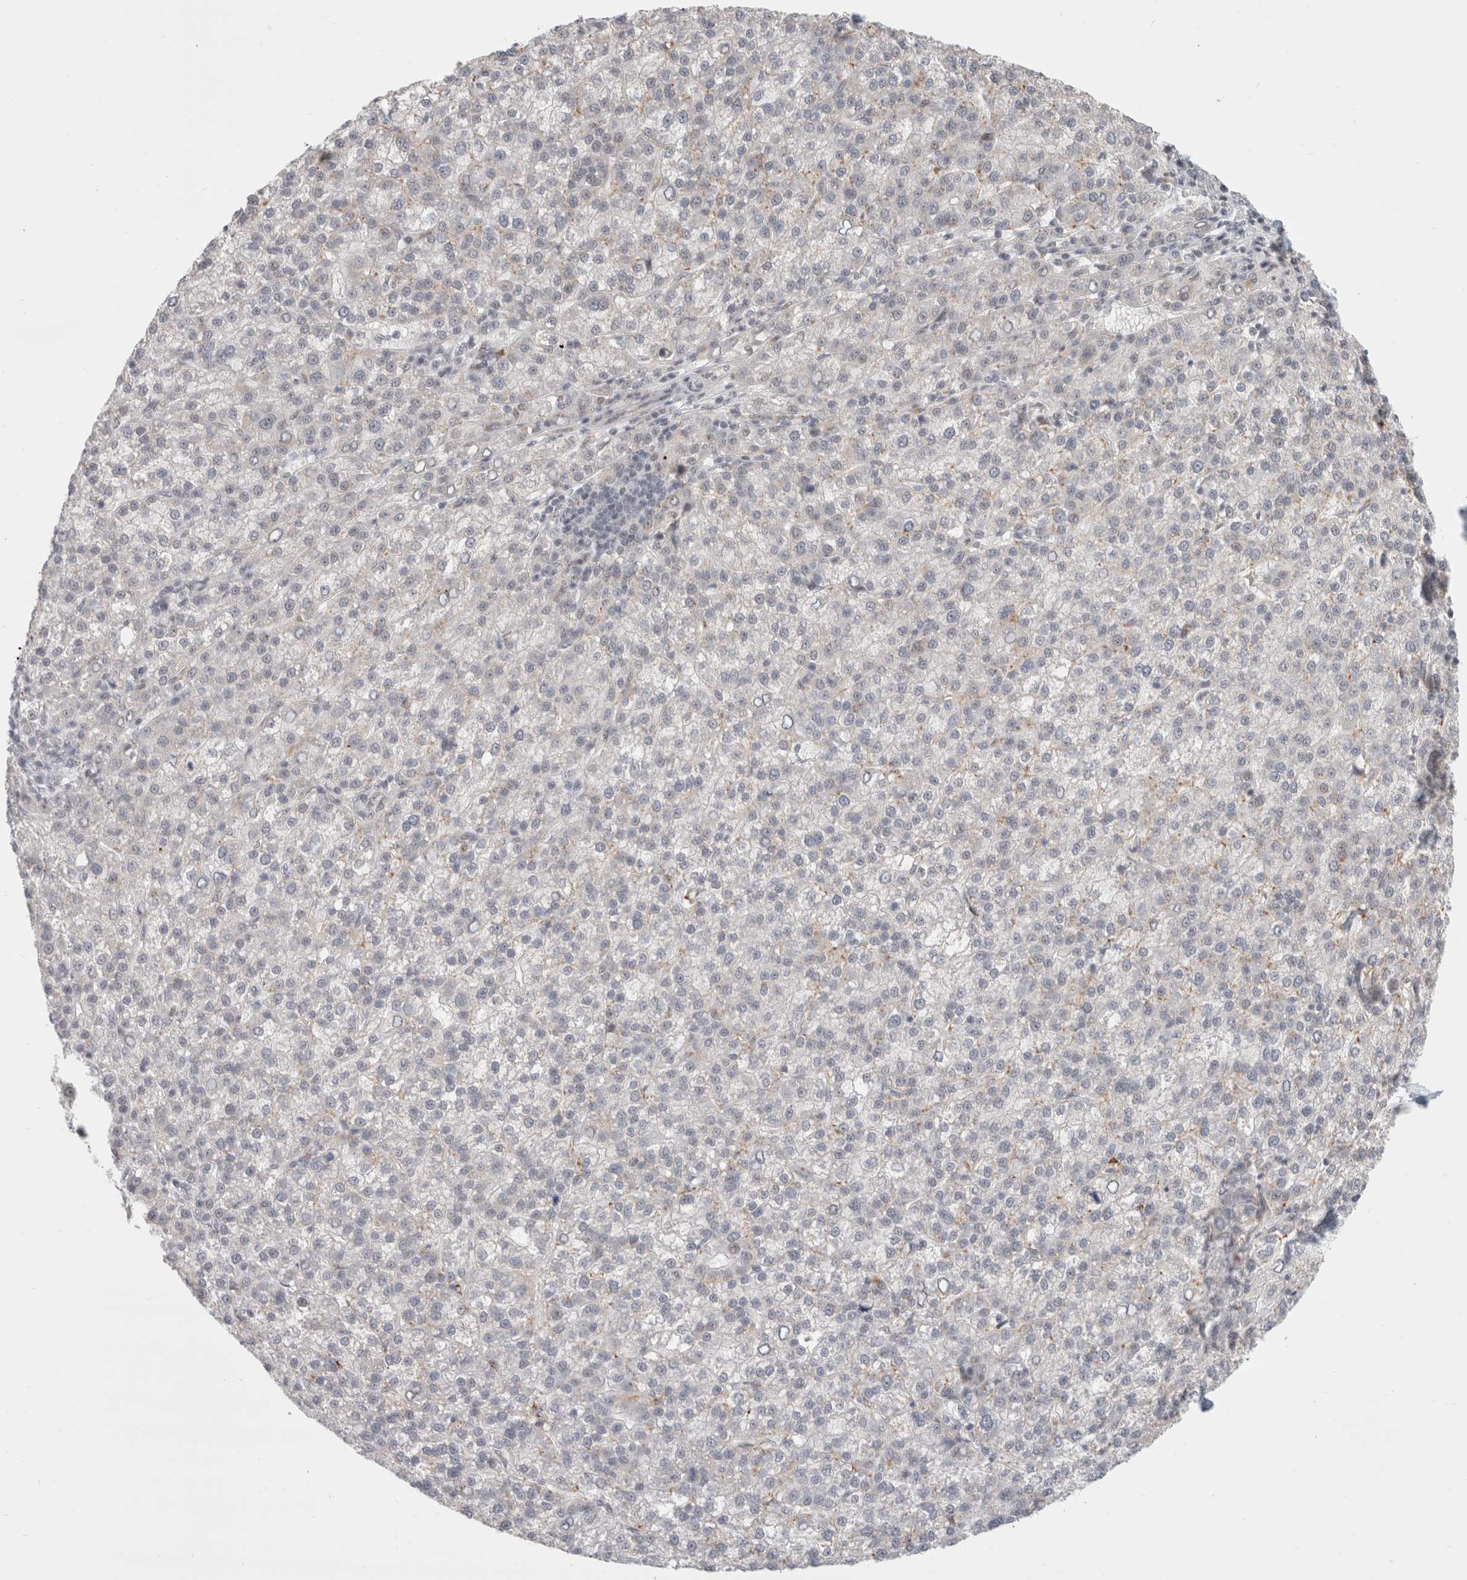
{"staining": {"intensity": "negative", "quantity": "none", "location": "none"}, "tissue": "liver cancer", "cell_type": "Tumor cells", "image_type": "cancer", "snomed": [{"axis": "morphology", "description": "Carcinoma, Hepatocellular, NOS"}, {"axis": "topography", "description": "Liver"}], "caption": "Human hepatocellular carcinoma (liver) stained for a protein using IHC shows no staining in tumor cells.", "gene": "SENP6", "patient": {"sex": "female", "age": 58}}